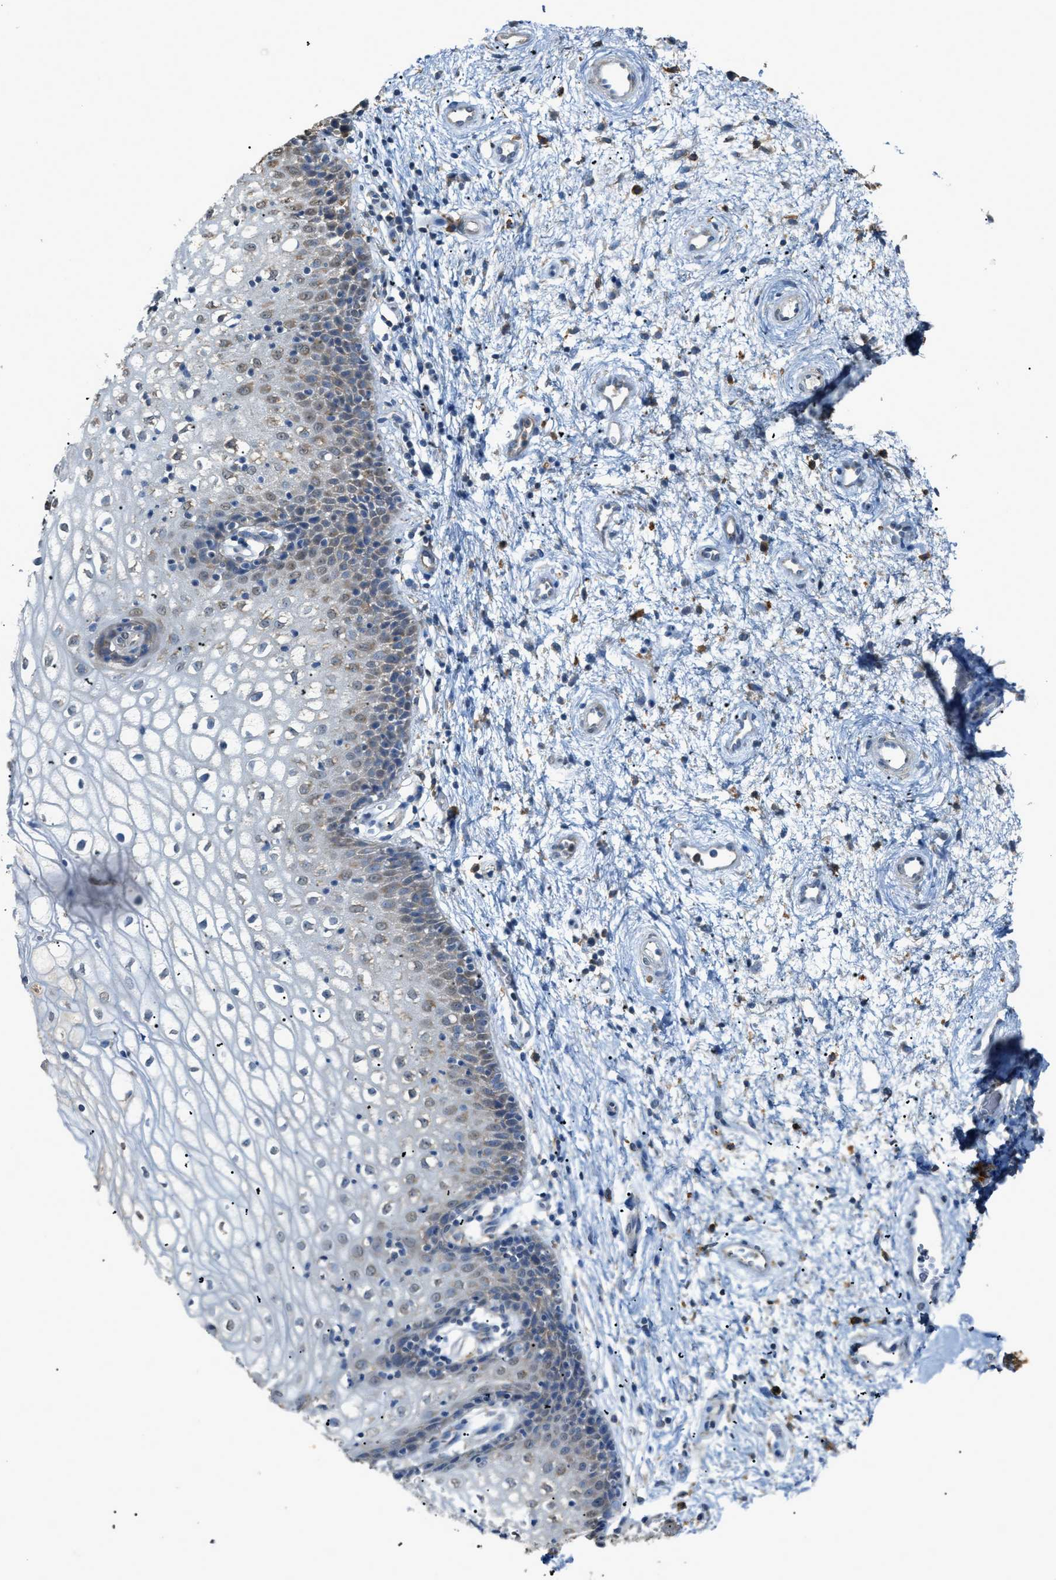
{"staining": {"intensity": "weak", "quantity": "<25%", "location": "cytoplasmic/membranous"}, "tissue": "vagina", "cell_type": "Squamous epithelial cells", "image_type": "normal", "snomed": [{"axis": "morphology", "description": "Normal tissue, NOS"}, {"axis": "topography", "description": "Vagina"}], "caption": "This micrograph is of unremarkable vagina stained with immunohistochemistry (IHC) to label a protein in brown with the nuclei are counter-stained blue. There is no positivity in squamous epithelial cells.", "gene": "GCN1", "patient": {"sex": "female", "age": 34}}